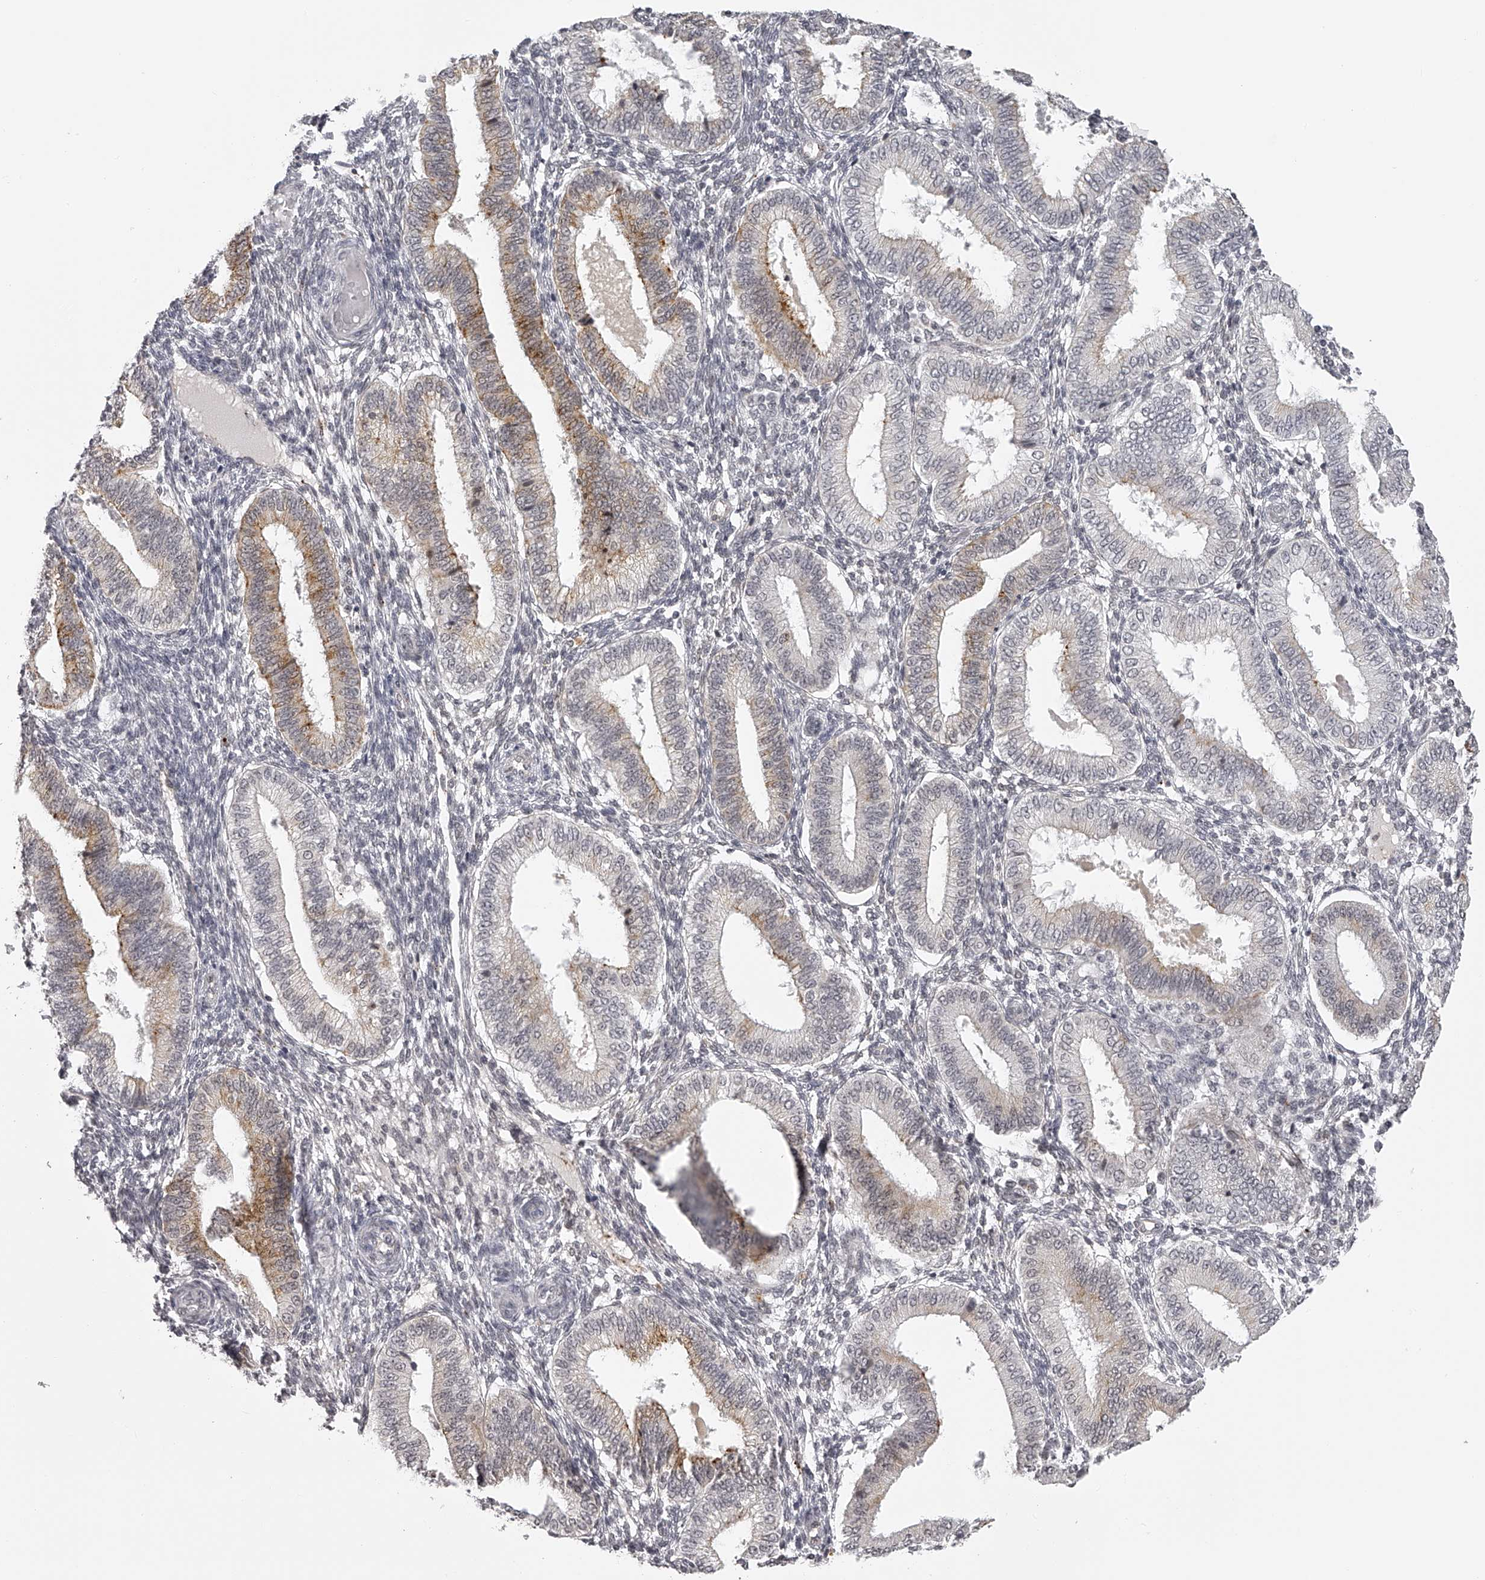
{"staining": {"intensity": "negative", "quantity": "none", "location": "none"}, "tissue": "endometrium", "cell_type": "Cells in endometrial stroma", "image_type": "normal", "snomed": [{"axis": "morphology", "description": "Normal tissue, NOS"}, {"axis": "topography", "description": "Endometrium"}], "caption": "Human endometrium stained for a protein using immunohistochemistry shows no staining in cells in endometrial stroma.", "gene": "RNF220", "patient": {"sex": "female", "age": 39}}